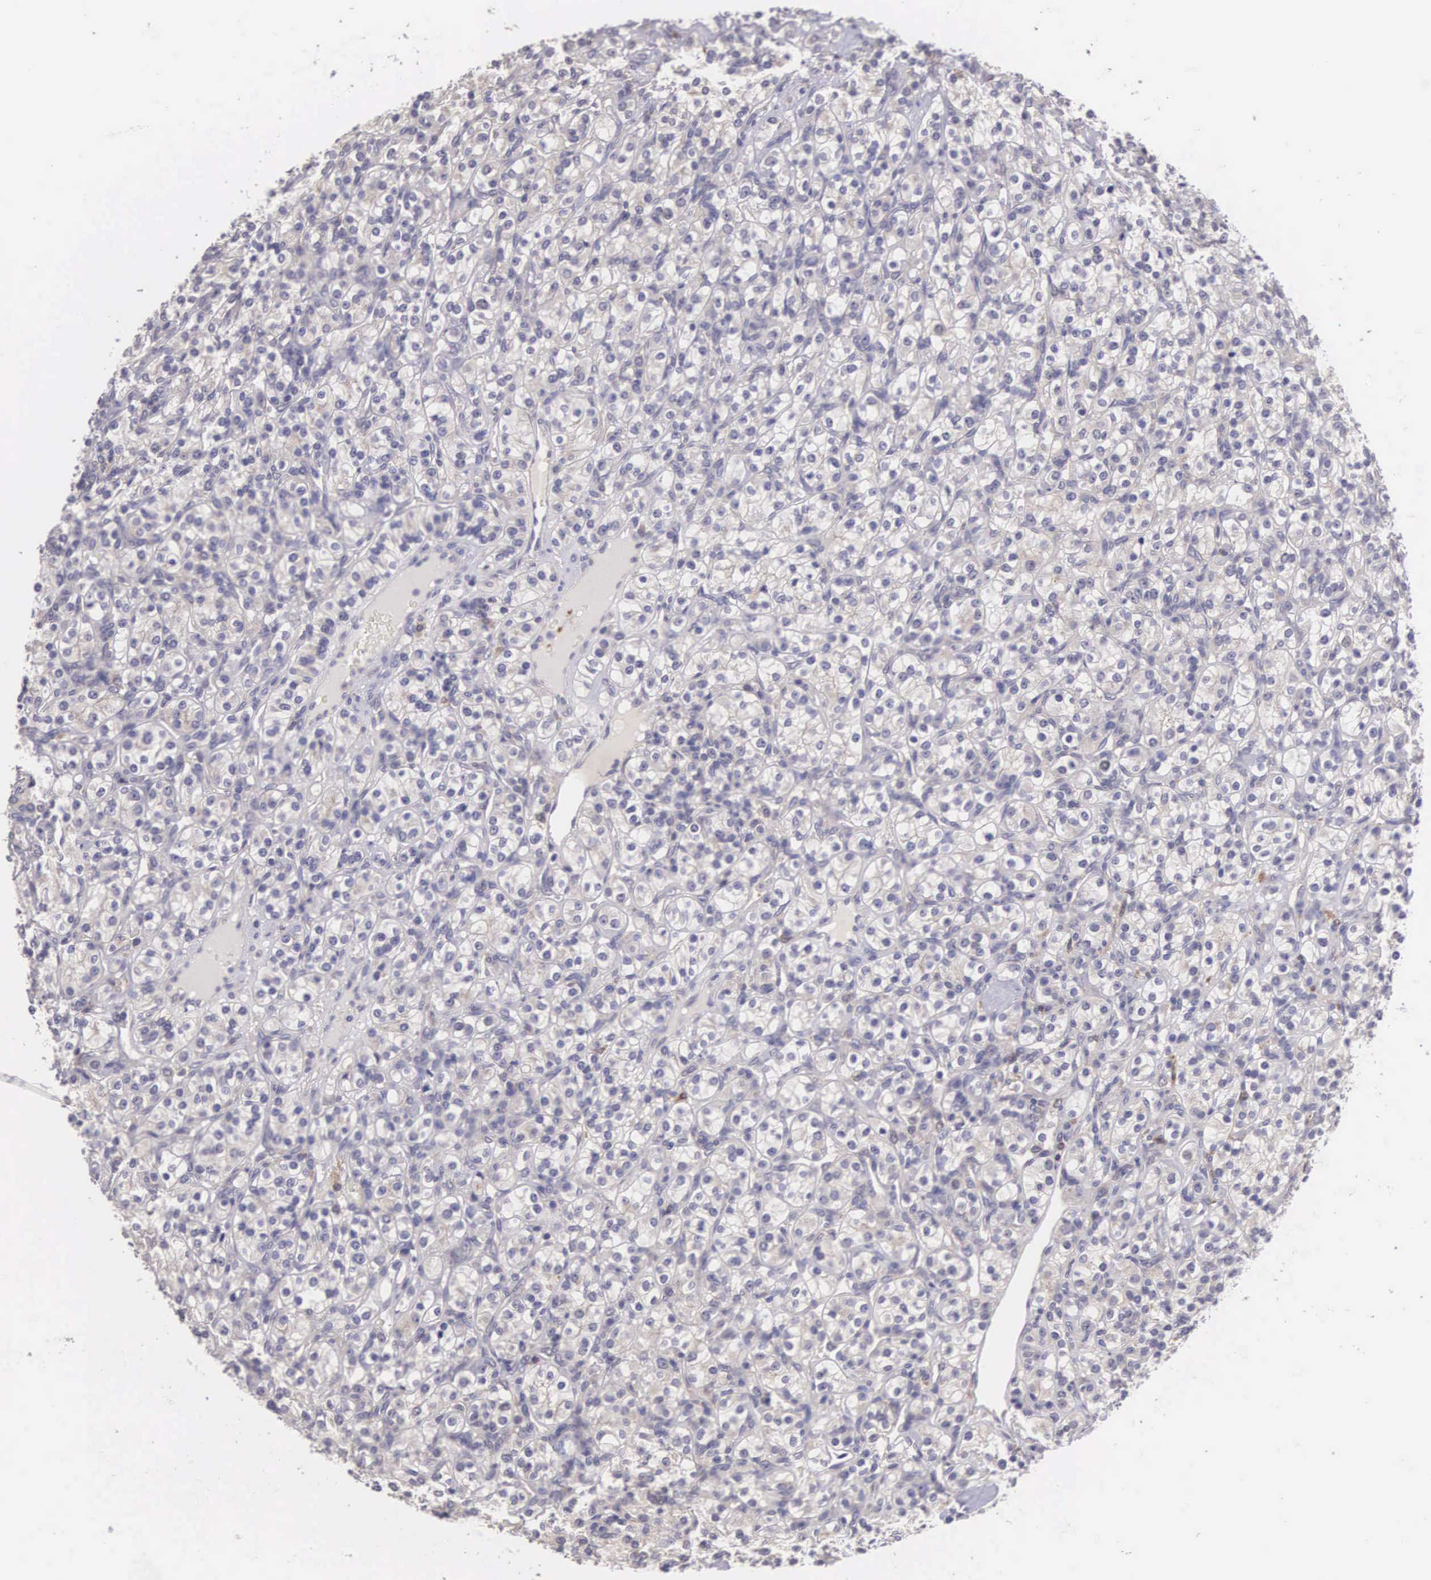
{"staining": {"intensity": "negative", "quantity": "none", "location": "none"}, "tissue": "renal cancer", "cell_type": "Tumor cells", "image_type": "cancer", "snomed": [{"axis": "morphology", "description": "Adenocarcinoma, NOS"}, {"axis": "topography", "description": "Kidney"}], "caption": "IHC of renal adenocarcinoma shows no staining in tumor cells.", "gene": "CDC45", "patient": {"sex": "male", "age": 77}}